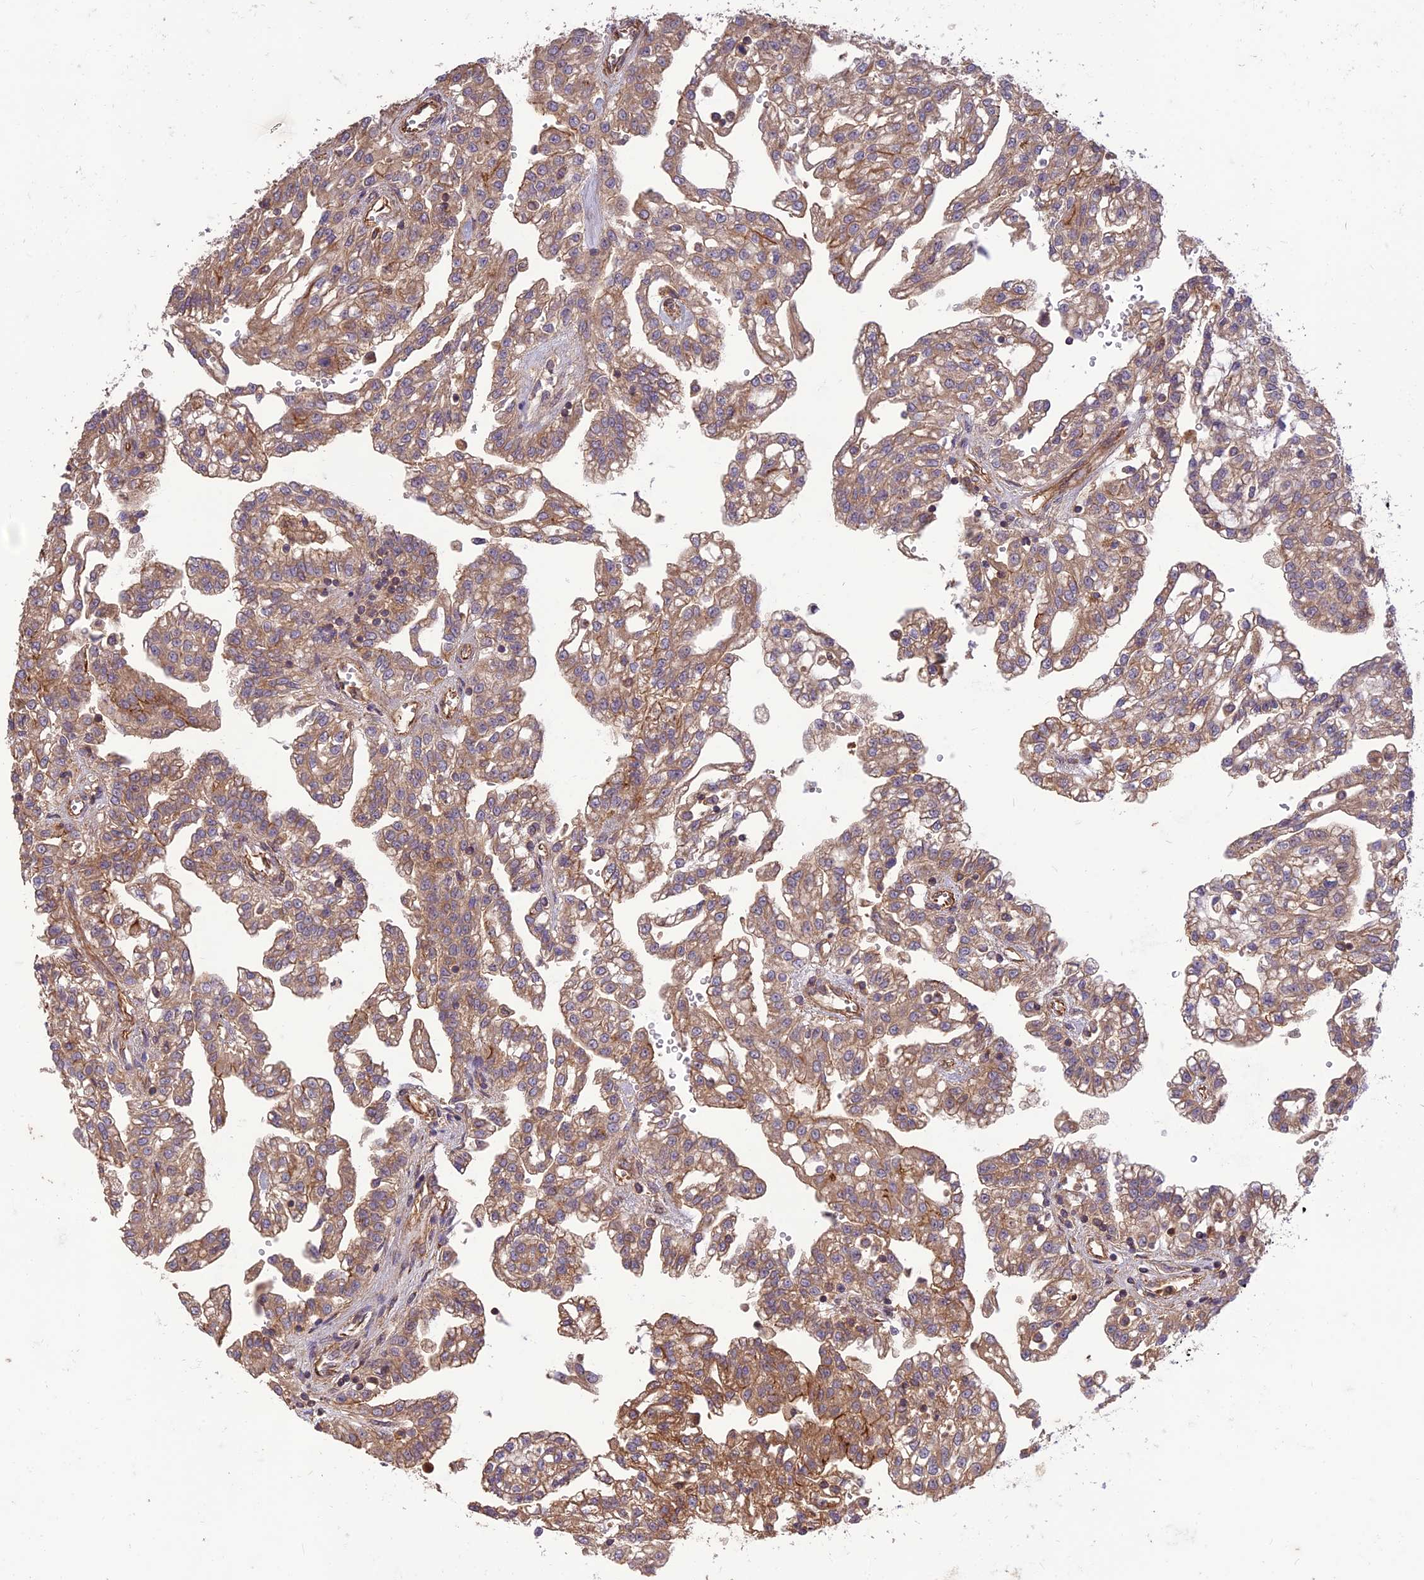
{"staining": {"intensity": "weak", "quantity": ">75%", "location": "cytoplasmic/membranous"}, "tissue": "renal cancer", "cell_type": "Tumor cells", "image_type": "cancer", "snomed": [{"axis": "morphology", "description": "Adenocarcinoma, NOS"}, {"axis": "topography", "description": "Kidney"}], "caption": "The image displays staining of renal cancer (adenocarcinoma), revealing weak cytoplasmic/membranous protein expression (brown color) within tumor cells. (Stains: DAB (3,3'-diaminobenzidine) in brown, nuclei in blue, Microscopy: brightfield microscopy at high magnification).", "gene": "TMEM131L", "patient": {"sex": "male", "age": 63}}